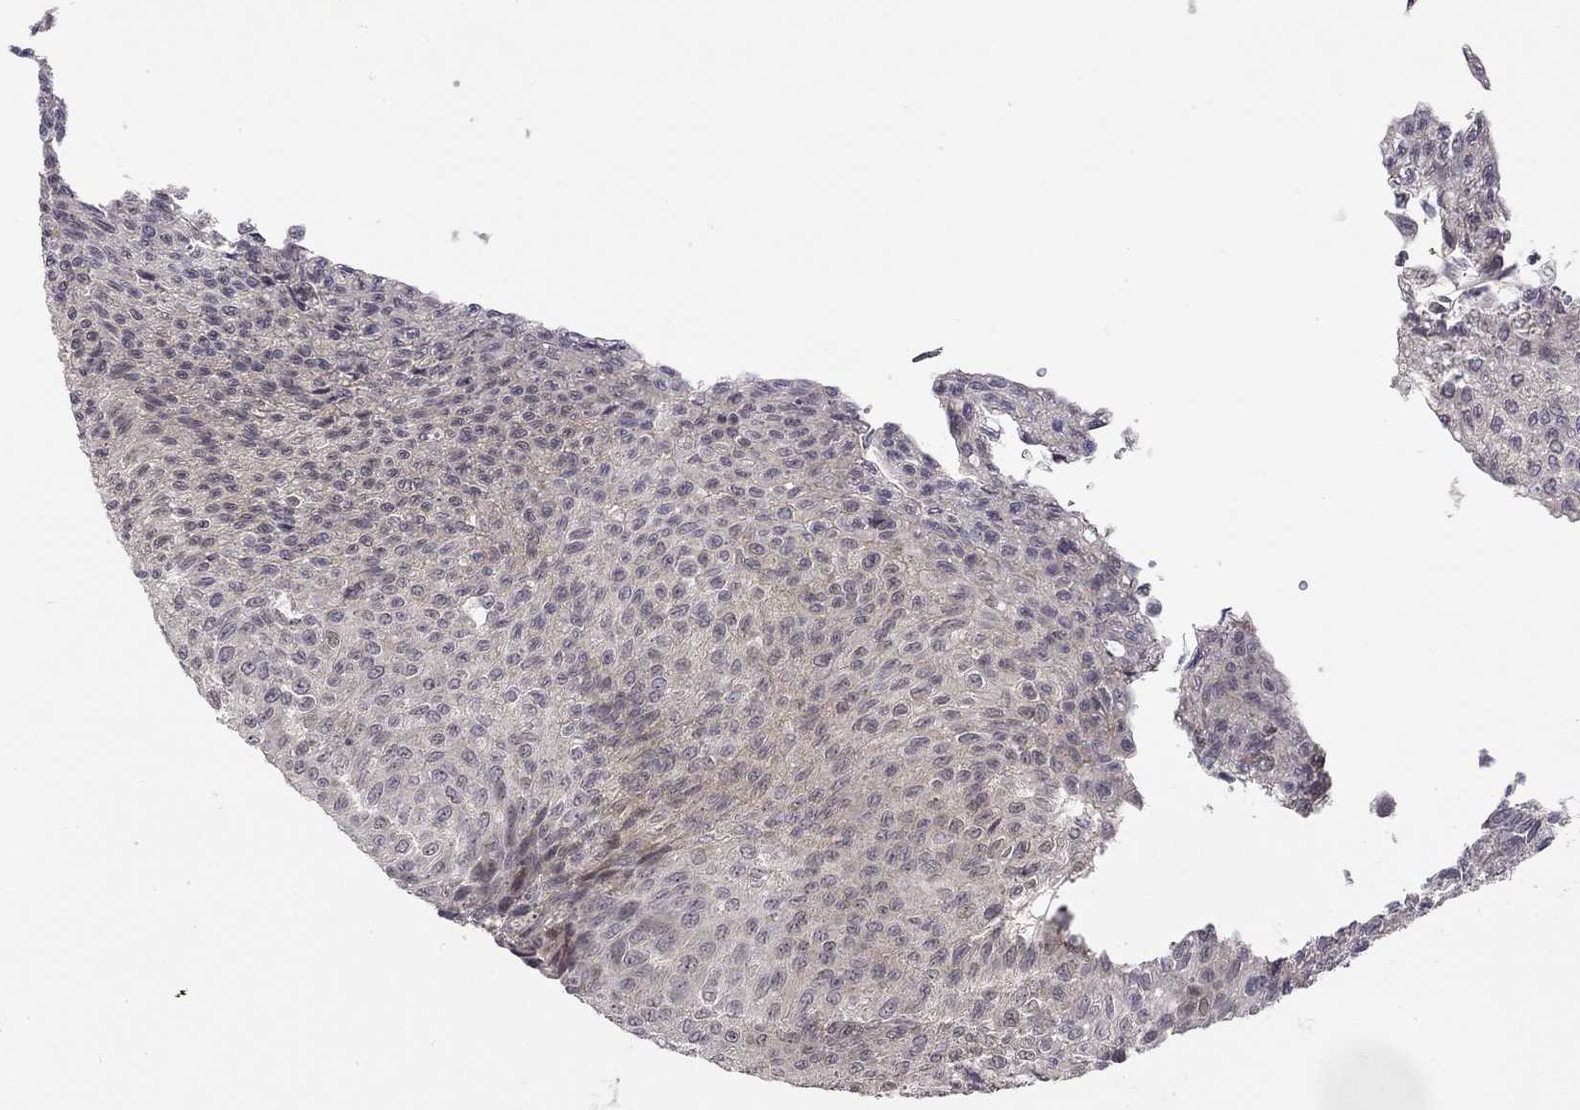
{"staining": {"intensity": "moderate", "quantity": "<25%", "location": "nuclear"}, "tissue": "urothelial cancer", "cell_type": "Tumor cells", "image_type": "cancer", "snomed": [{"axis": "morphology", "description": "Urothelial carcinoma, Low grade"}, {"axis": "topography", "description": "Ureter, NOS"}, {"axis": "topography", "description": "Urinary bladder"}], "caption": "Urothelial cancer tissue shows moderate nuclear expression in about <25% of tumor cells", "gene": "STXBP6", "patient": {"sex": "male", "age": 78}}